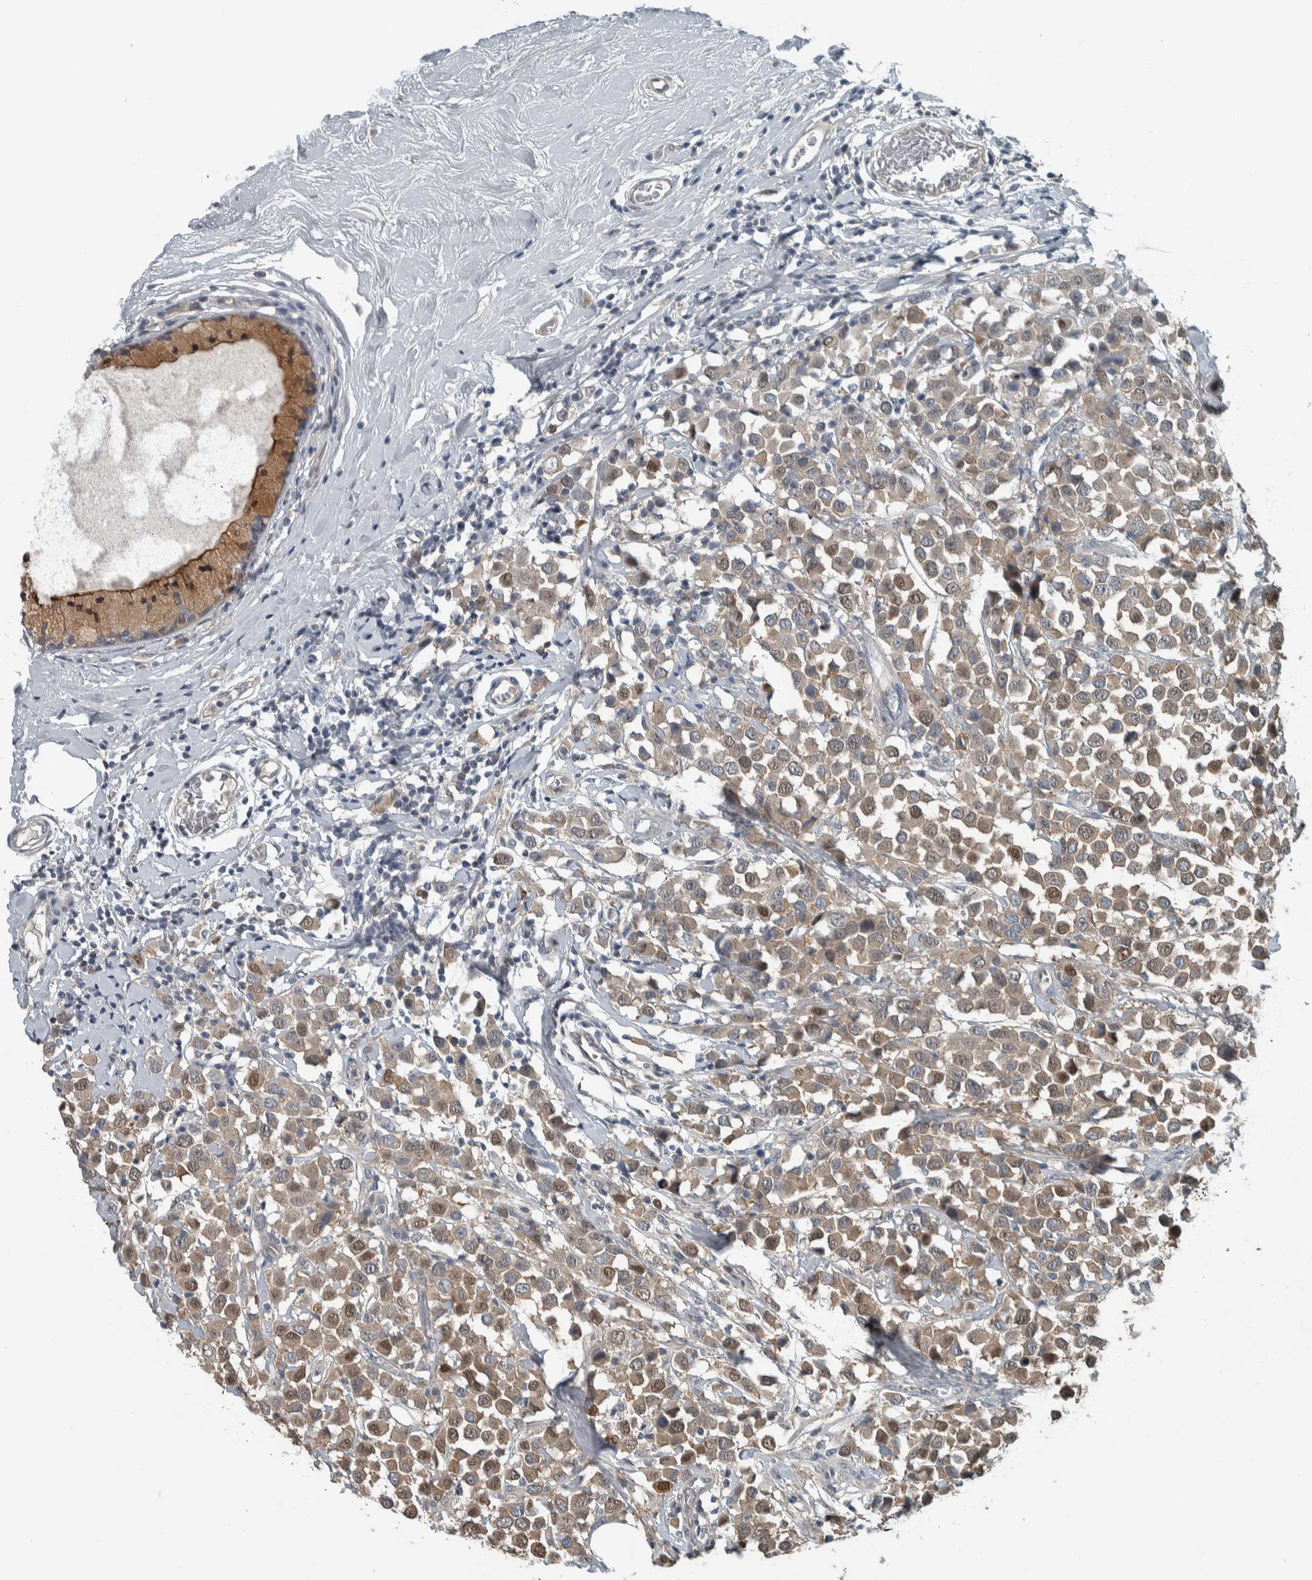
{"staining": {"intensity": "weak", "quantity": ">75%", "location": "cytoplasmic/membranous,nuclear"}, "tissue": "breast cancer", "cell_type": "Tumor cells", "image_type": "cancer", "snomed": [{"axis": "morphology", "description": "Duct carcinoma"}, {"axis": "topography", "description": "Breast"}], "caption": "This is an image of immunohistochemistry staining of breast cancer, which shows weak staining in the cytoplasmic/membranous and nuclear of tumor cells.", "gene": "ALAD", "patient": {"sex": "female", "age": 61}}